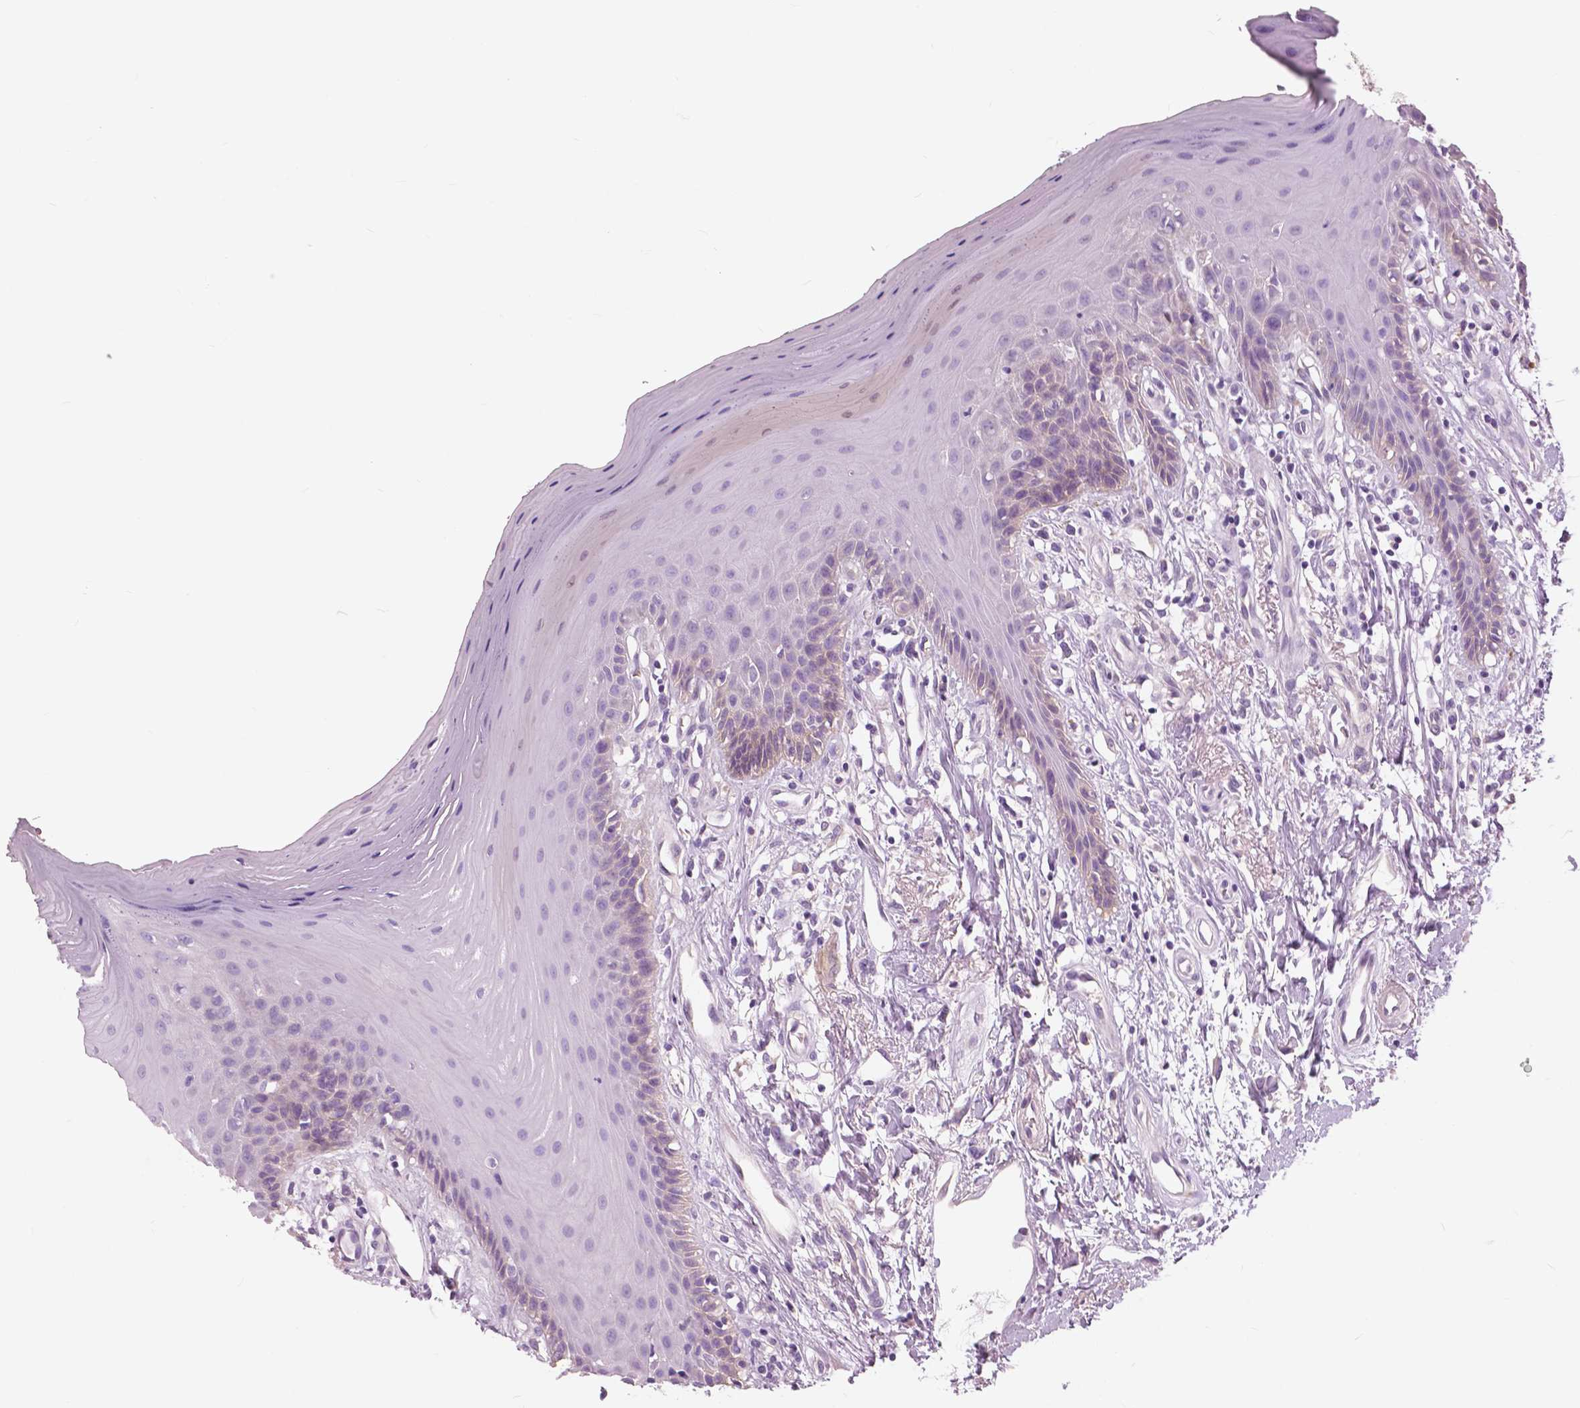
{"staining": {"intensity": "negative", "quantity": "none", "location": "none"}, "tissue": "oral mucosa", "cell_type": "Squamous epithelial cells", "image_type": "normal", "snomed": [{"axis": "morphology", "description": "Normal tissue, NOS"}, {"axis": "morphology", "description": "Normal morphology"}, {"axis": "topography", "description": "Oral tissue"}], "caption": "This micrograph is of benign oral mucosa stained with immunohistochemistry (IHC) to label a protein in brown with the nuclei are counter-stained blue. There is no positivity in squamous epithelial cells. The staining was performed using DAB to visualize the protein expression in brown, while the nuclei were stained in blue with hematoxylin (Magnification: 20x).", "gene": "SERPINI1", "patient": {"sex": "female", "age": 76}}